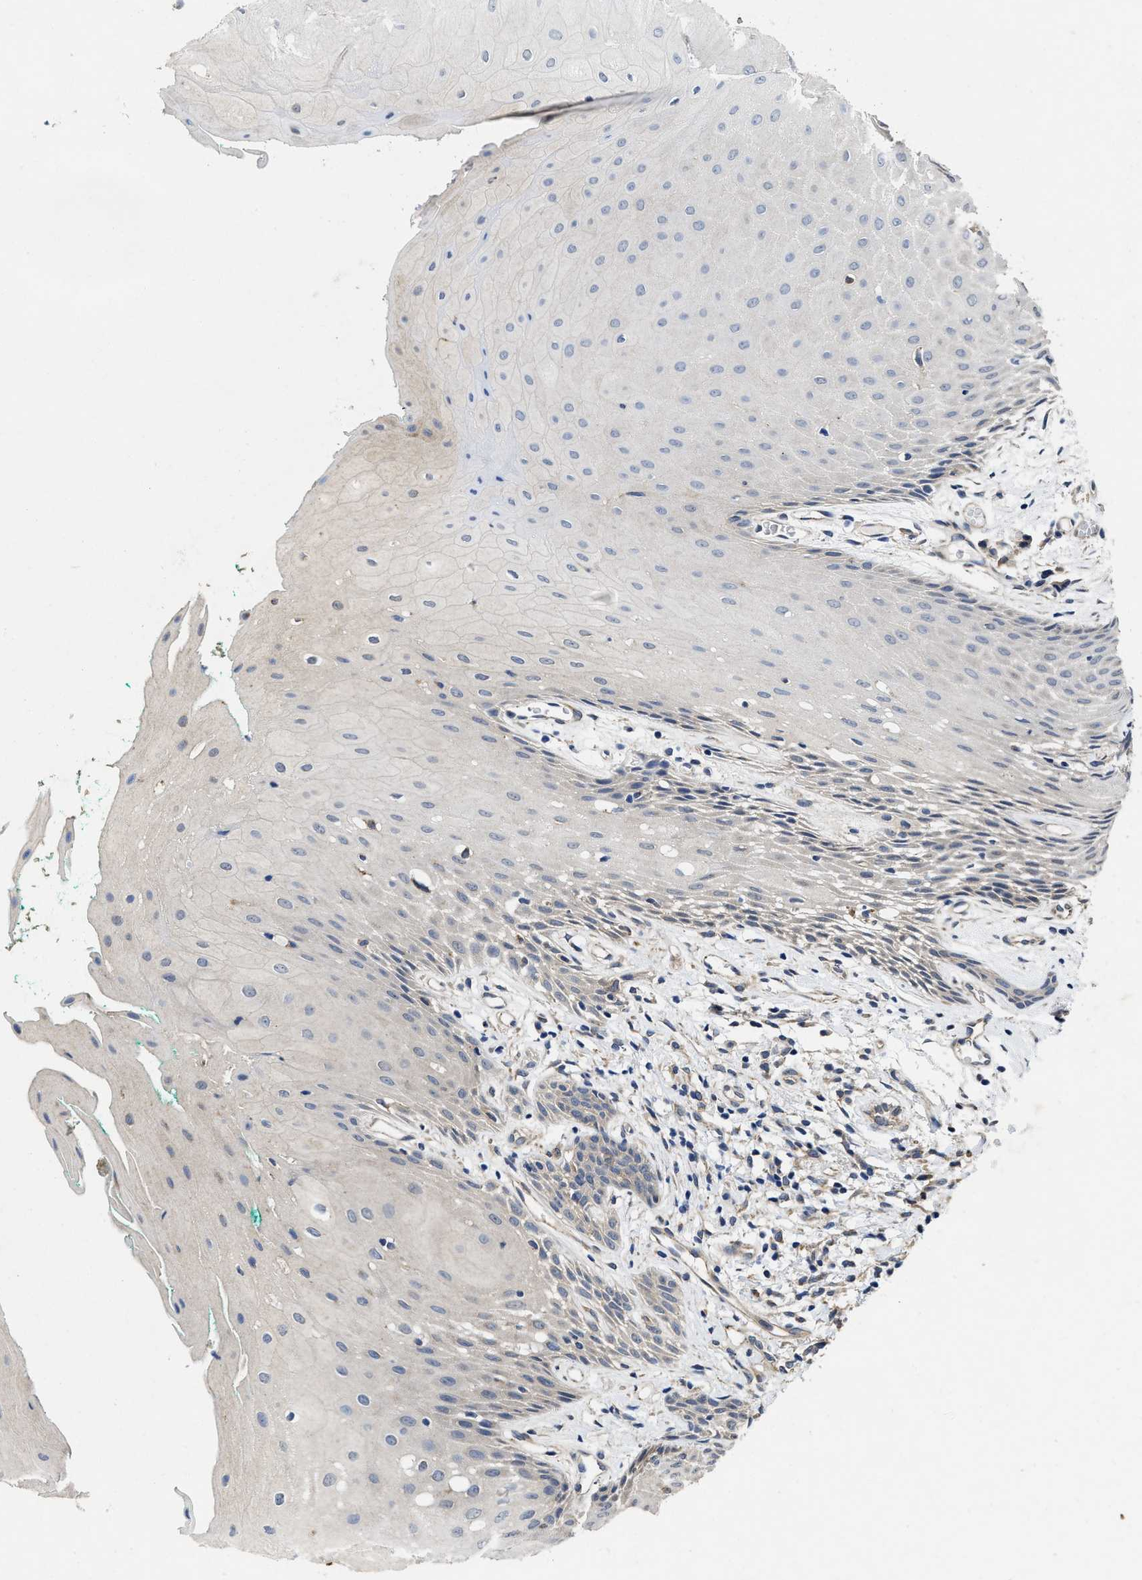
{"staining": {"intensity": "negative", "quantity": "none", "location": "none"}, "tissue": "oral mucosa", "cell_type": "Squamous epithelial cells", "image_type": "normal", "snomed": [{"axis": "morphology", "description": "Normal tissue, NOS"}, {"axis": "morphology", "description": "Squamous cell carcinoma, NOS"}, {"axis": "topography", "description": "Oral tissue"}, {"axis": "topography", "description": "Salivary gland"}, {"axis": "topography", "description": "Head-Neck"}], "caption": "DAB immunohistochemical staining of normal human oral mucosa shows no significant expression in squamous epithelial cells. (DAB (3,3'-diaminobenzidine) IHC with hematoxylin counter stain).", "gene": "PKD2", "patient": {"sex": "female", "age": 62}}